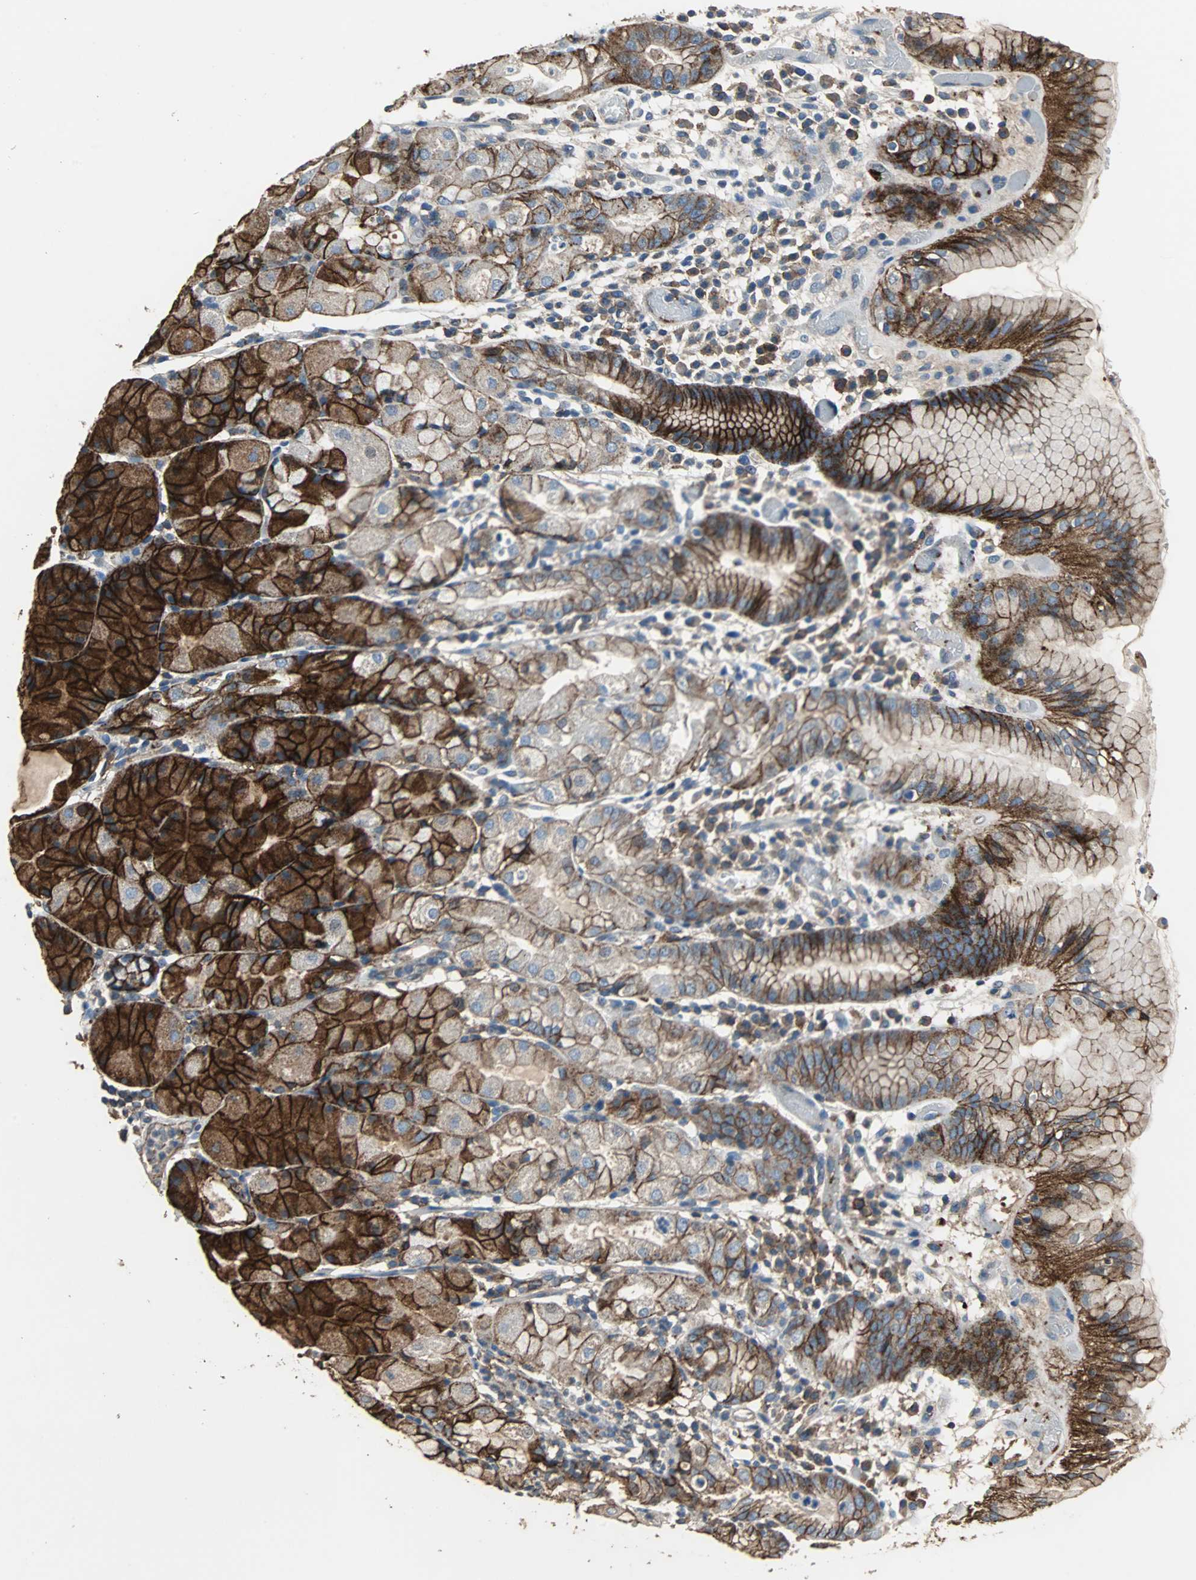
{"staining": {"intensity": "moderate", "quantity": ">75%", "location": "cytoplasmic/membranous"}, "tissue": "stomach", "cell_type": "Glandular cells", "image_type": "normal", "snomed": [{"axis": "morphology", "description": "Normal tissue, NOS"}, {"axis": "topography", "description": "Stomach"}, {"axis": "topography", "description": "Stomach, lower"}], "caption": "Immunohistochemical staining of normal human stomach demonstrates >75% levels of moderate cytoplasmic/membranous protein staining in about >75% of glandular cells.", "gene": "F11R", "patient": {"sex": "female", "age": 75}}